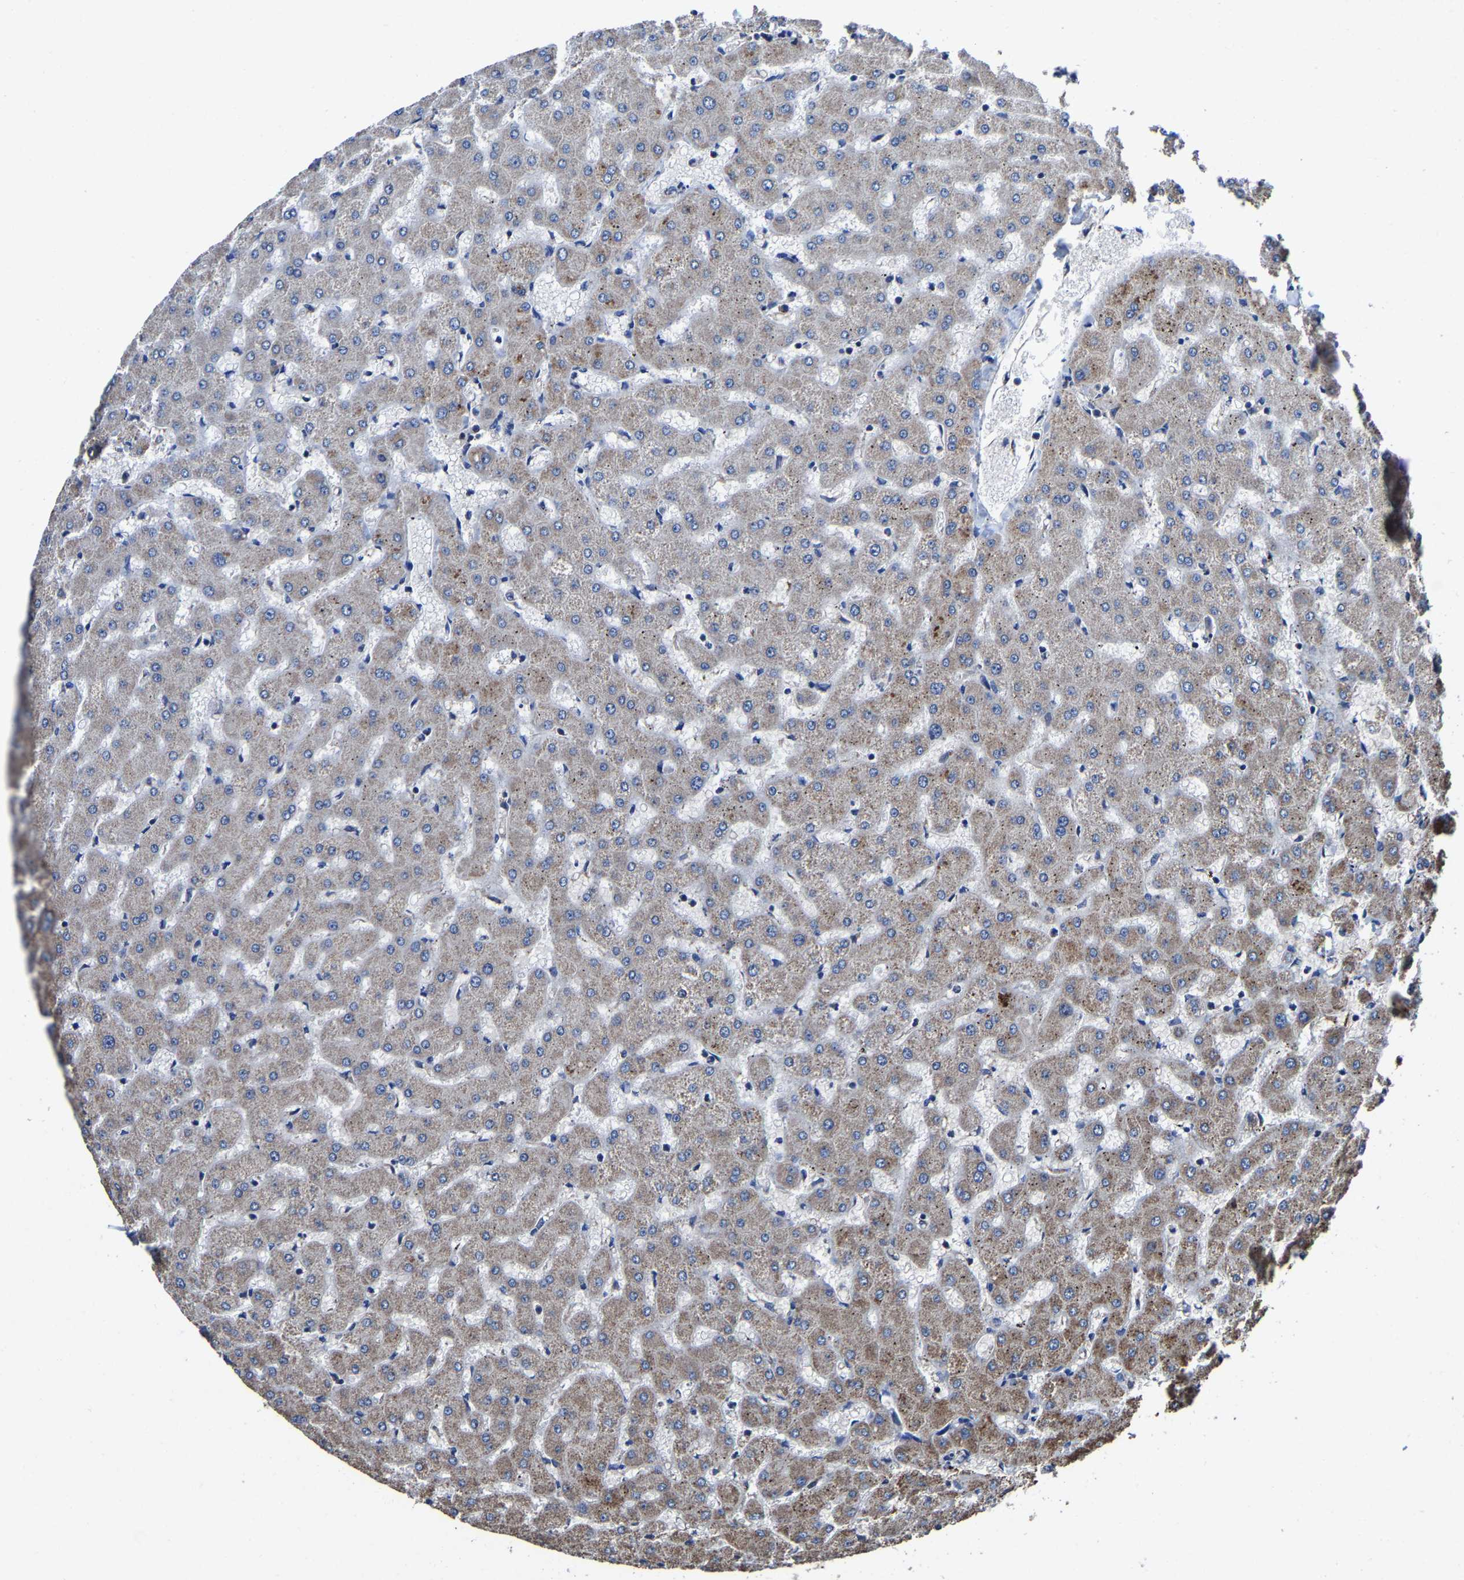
{"staining": {"intensity": "weak", "quantity": "25%-75%", "location": "cytoplasmic/membranous"}, "tissue": "liver", "cell_type": "Cholangiocytes", "image_type": "normal", "snomed": [{"axis": "morphology", "description": "Normal tissue, NOS"}, {"axis": "topography", "description": "Liver"}], "caption": "Immunohistochemistry (IHC) (DAB (3,3'-diaminobenzidine)) staining of normal human liver displays weak cytoplasmic/membranous protein expression in approximately 25%-75% of cholangiocytes. (Brightfield microscopy of DAB IHC at high magnification).", "gene": "ZCCHC7", "patient": {"sex": "female", "age": 63}}